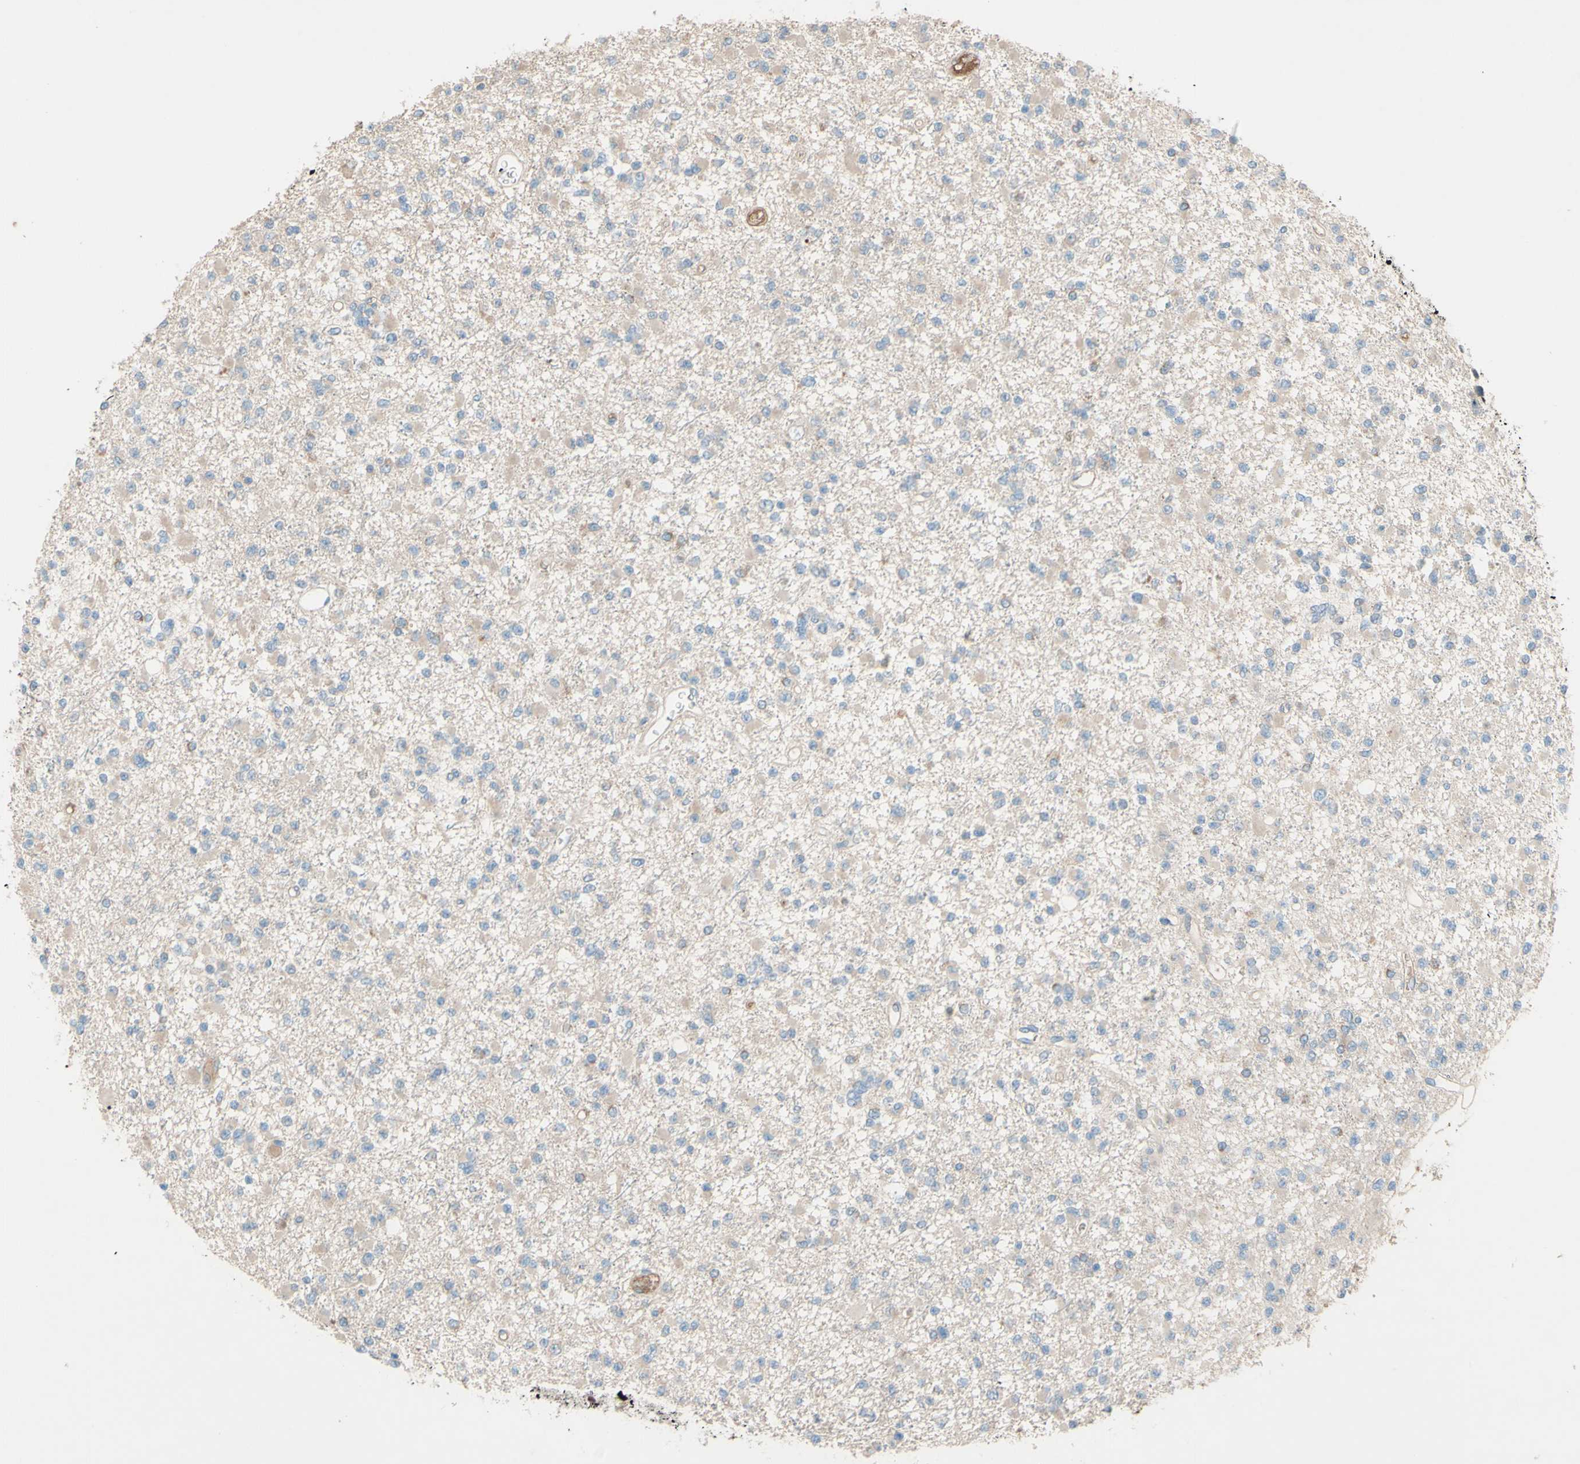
{"staining": {"intensity": "negative", "quantity": "none", "location": "none"}, "tissue": "glioma", "cell_type": "Tumor cells", "image_type": "cancer", "snomed": [{"axis": "morphology", "description": "Glioma, malignant, Low grade"}, {"axis": "topography", "description": "Brain"}], "caption": "Tumor cells are negative for protein expression in human malignant glioma (low-grade).", "gene": "IL2", "patient": {"sex": "female", "age": 22}}